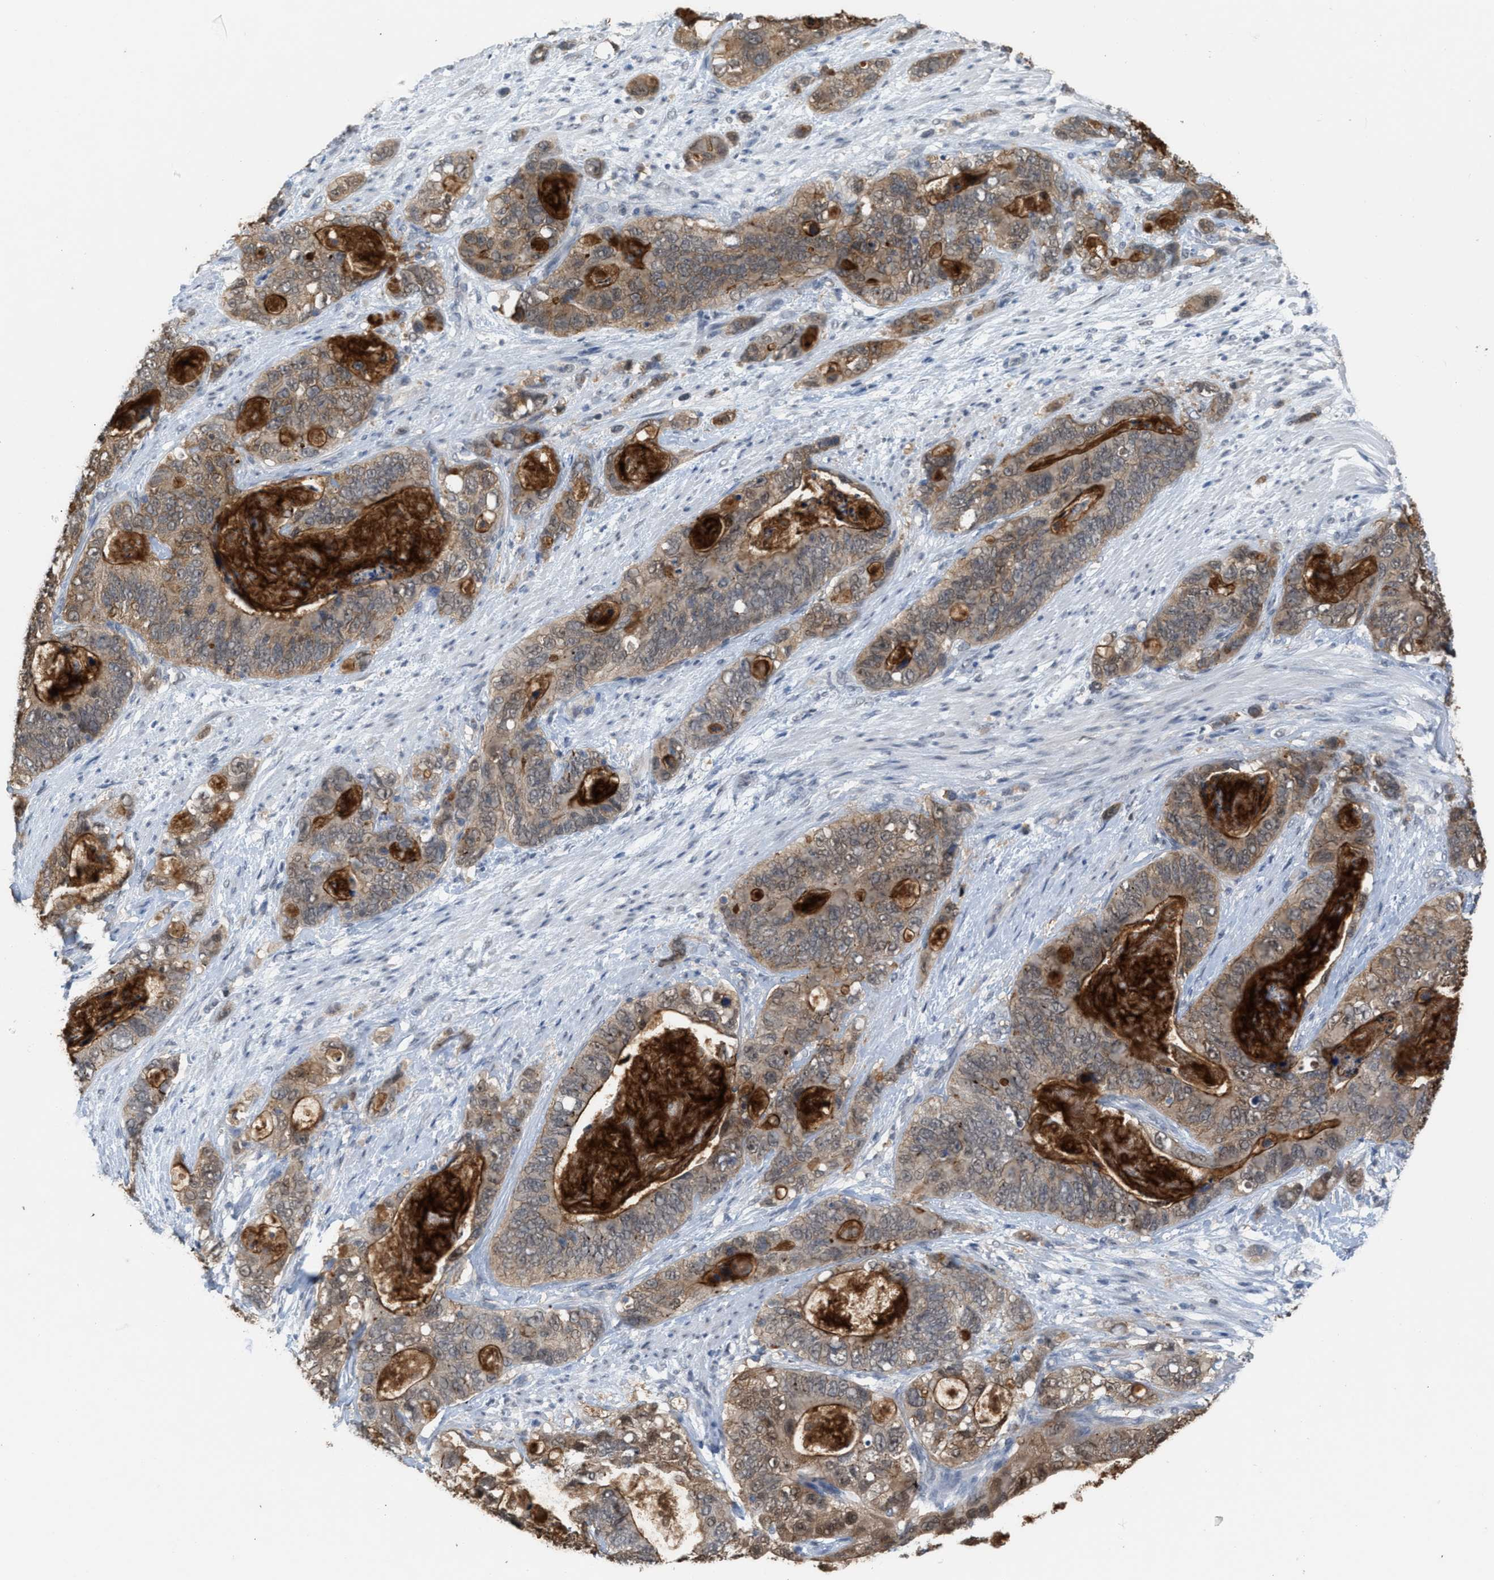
{"staining": {"intensity": "moderate", "quantity": ">75%", "location": "cytoplasmic/membranous"}, "tissue": "stomach cancer", "cell_type": "Tumor cells", "image_type": "cancer", "snomed": [{"axis": "morphology", "description": "Normal tissue, NOS"}, {"axis": "morphology", "description": "Adenocarcinoma, NOS"}, {"axis": "topography", "description": "Stomach"}], "caption": "High-power microscopy captured an immunohistochemistry (IHC) histopathology image of stomach cancer (adenocarcinoma), revealing moderate cytoplasmic/membranous positivity in approximately >75% of tumor cells.", "gene": "BAIAP2L1", "patient": {"sex": "female", "age": 89}}